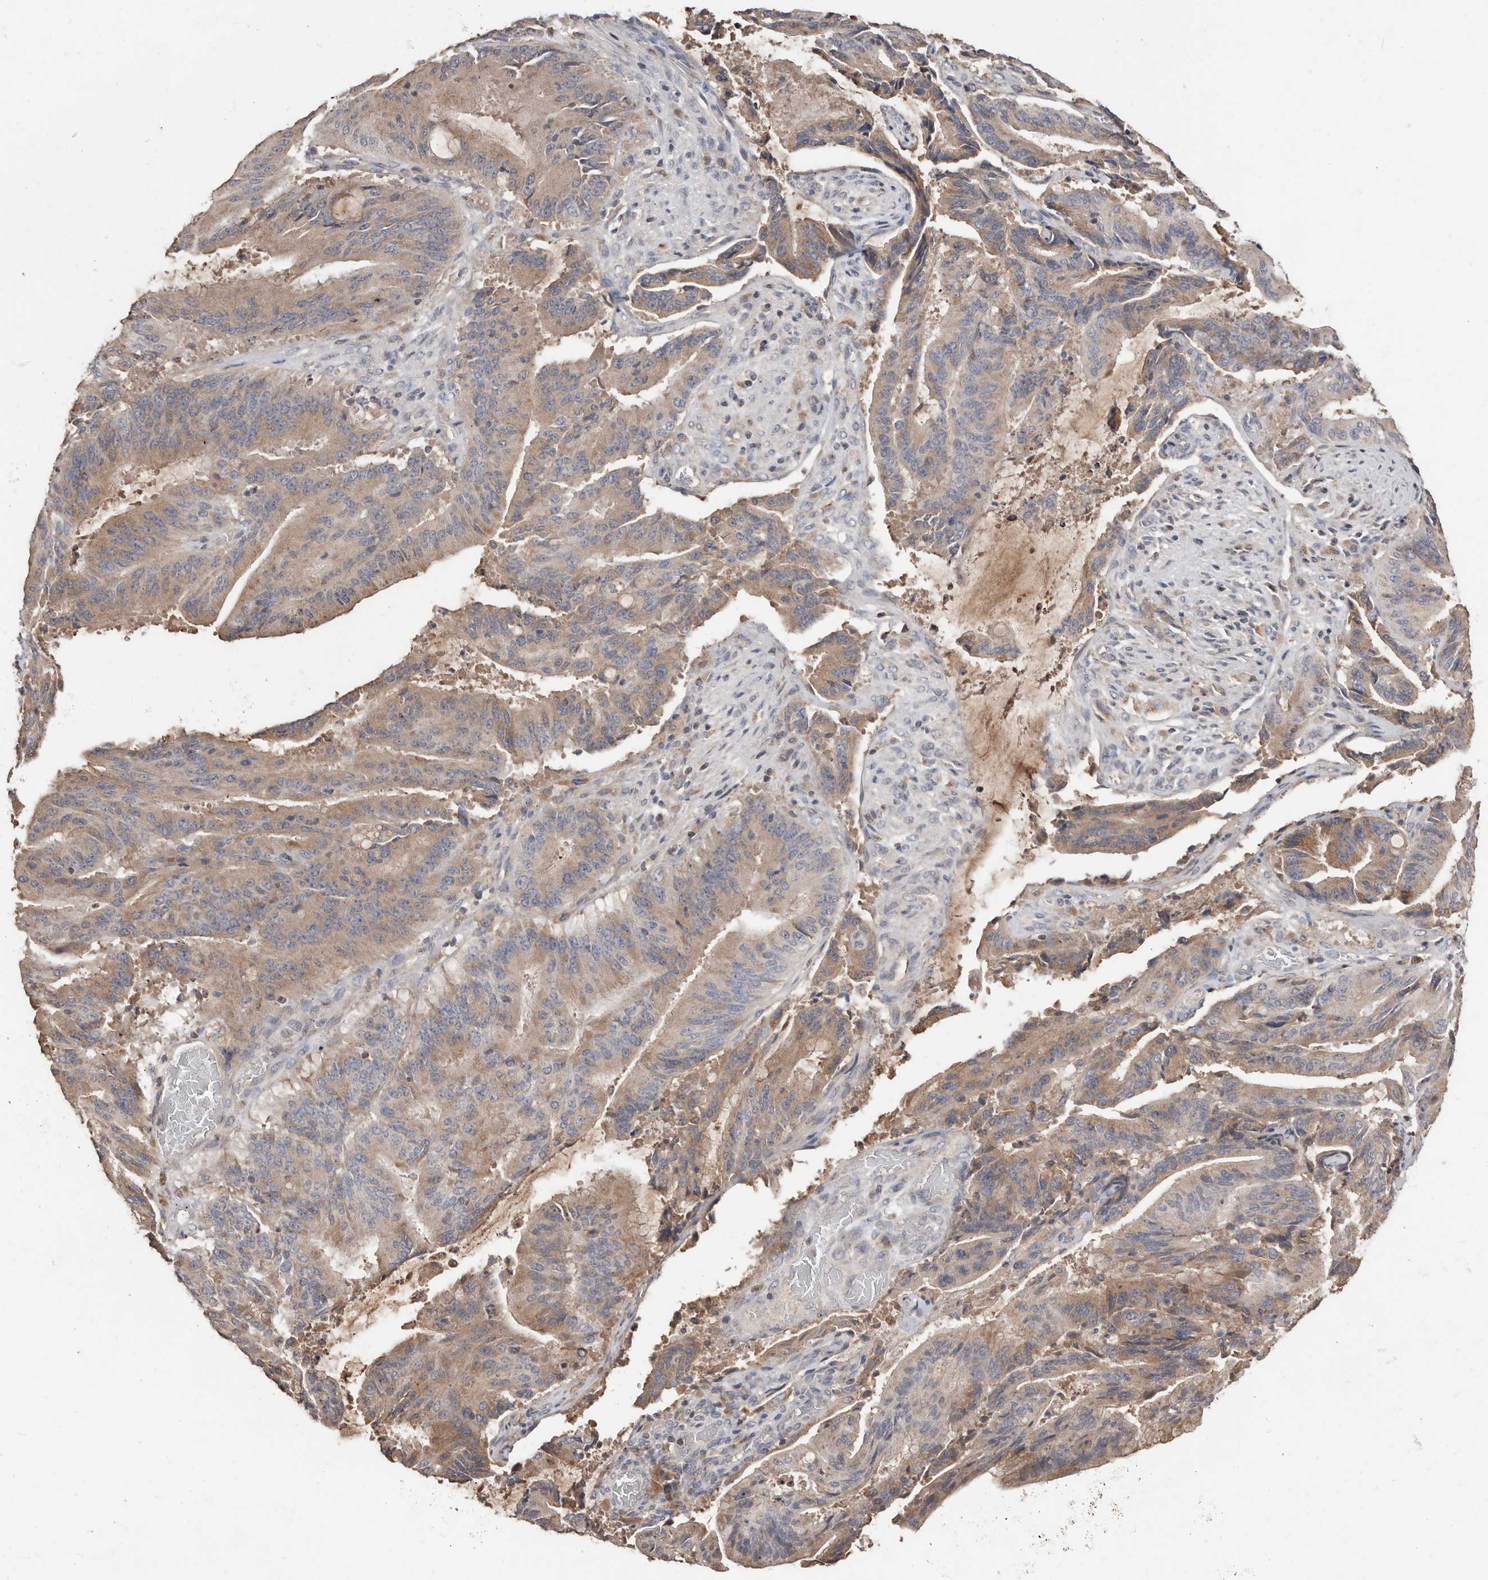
{"staining": {"intensity": "moderate", "quantity": "25%-75%", "location": "cytoplasmic/membranous"}, "tissue": "liver cancer", "cell_type": "Tumor cells", "image_type": "cancer", "snomed": [{"axis": "morphology", "description": "Normal tissue, NOS"}, {"axis": "morphology", "description": "Cholangiocarcinoma"}, {"axis": "topography", "description": "Liver"}, {"axis": "topography", "description": "Peripheral nerve tissue"}], "caption": "The histopathology image displays immunohistochemical staining of cholangiocarcinoma (liver). There is moderate cytoplasmic/membranous staining is seen in about 25%-75% of tumor cells.", "gene": "SLC39A2", "patient": {"sex": "female", "age": 73}}